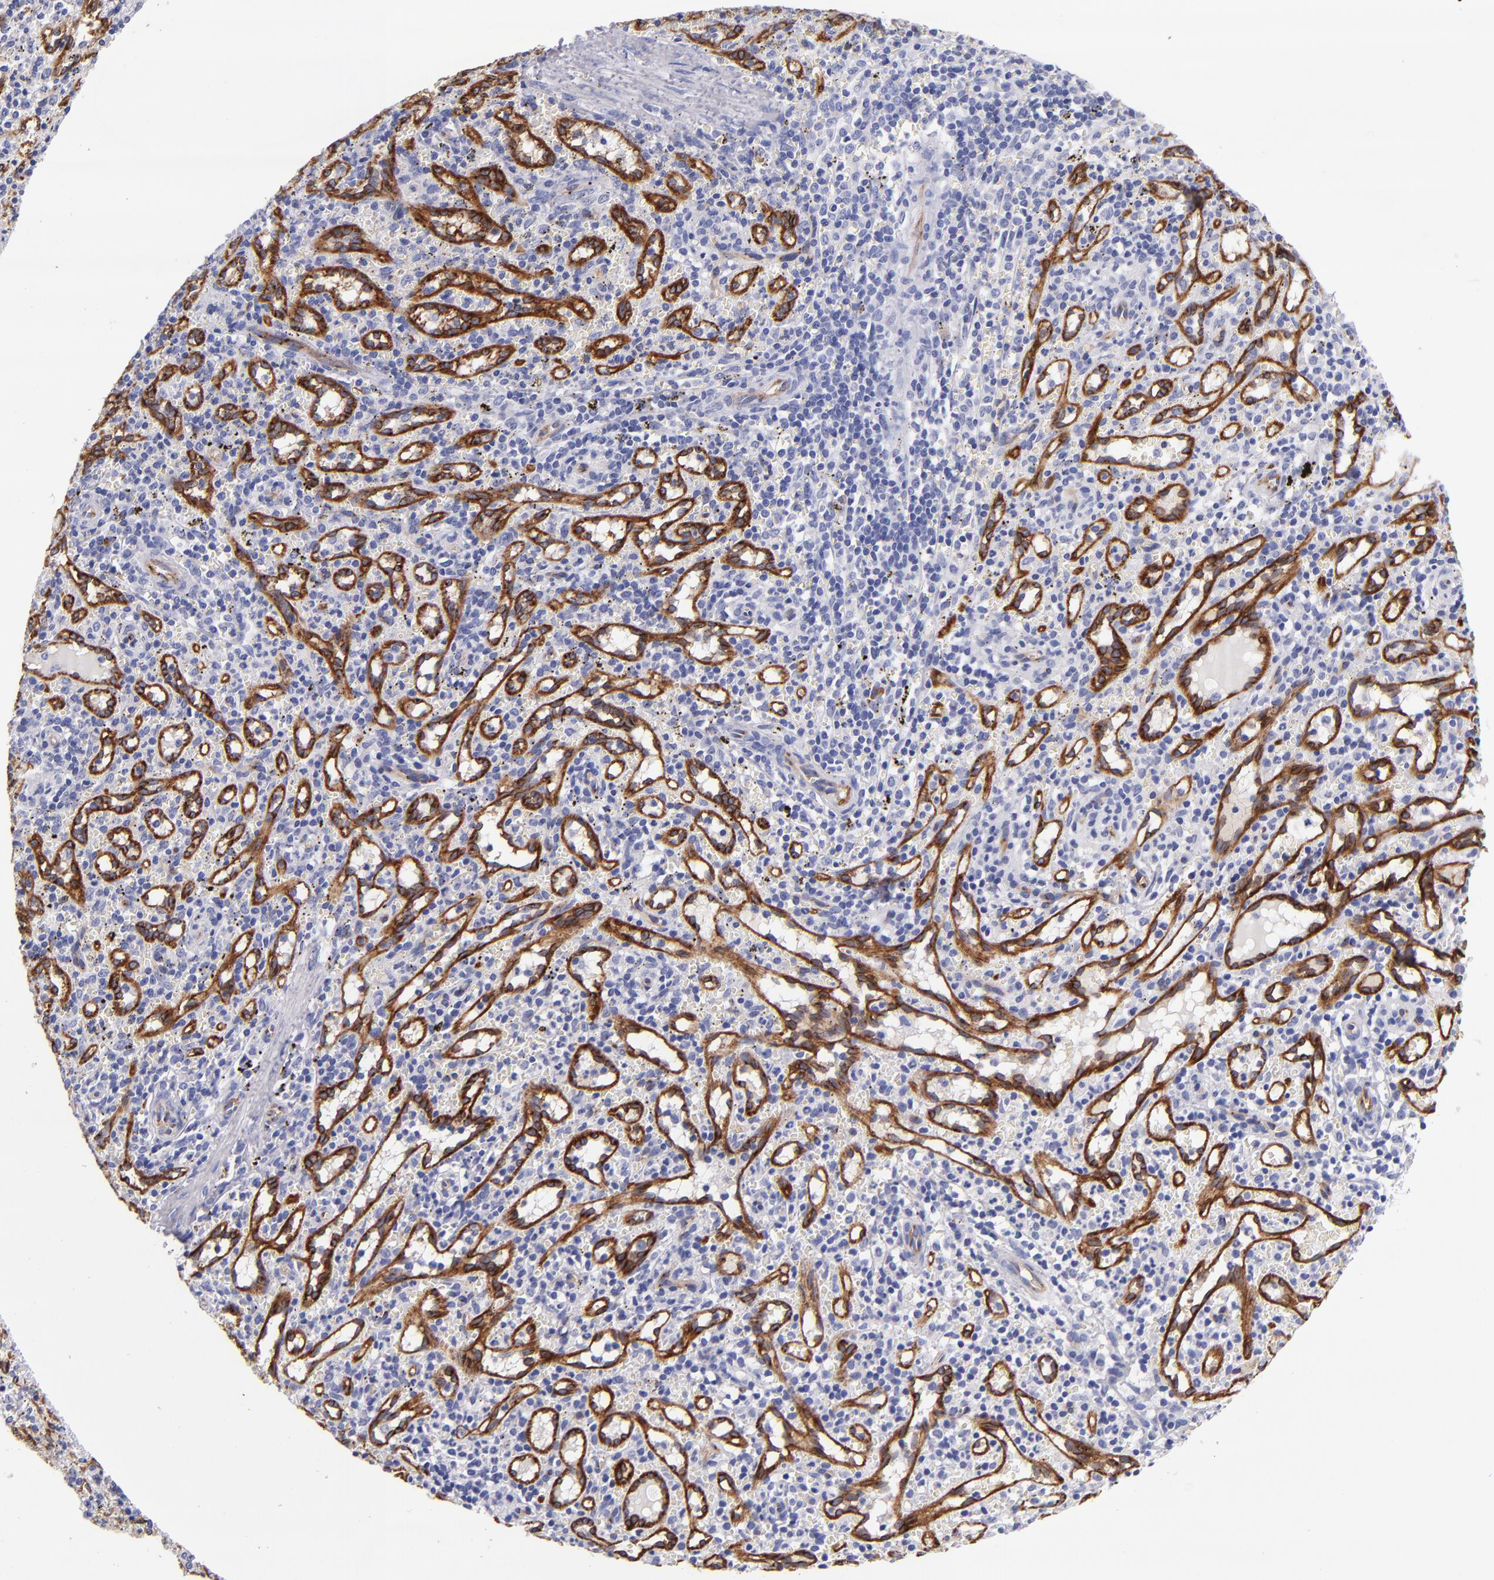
{"staining": {"intensity": "negative", "quantity": "none", "location": "none"}, "tissue": "spleen", "cell_type": "Cells in red pulp", "image_type": "normal", "snomed": [{"axis": "morphology", "description": "Normal tissue, NOS"}, {"axis": "topography", "description": "Spleen"}], "caption": "This is an IHC photomicrograph of unremarkable human spleen. There is no expression in cells in red pulp.", "gene": "NOS3", "patient": {"sex": "female", "age": 10}}